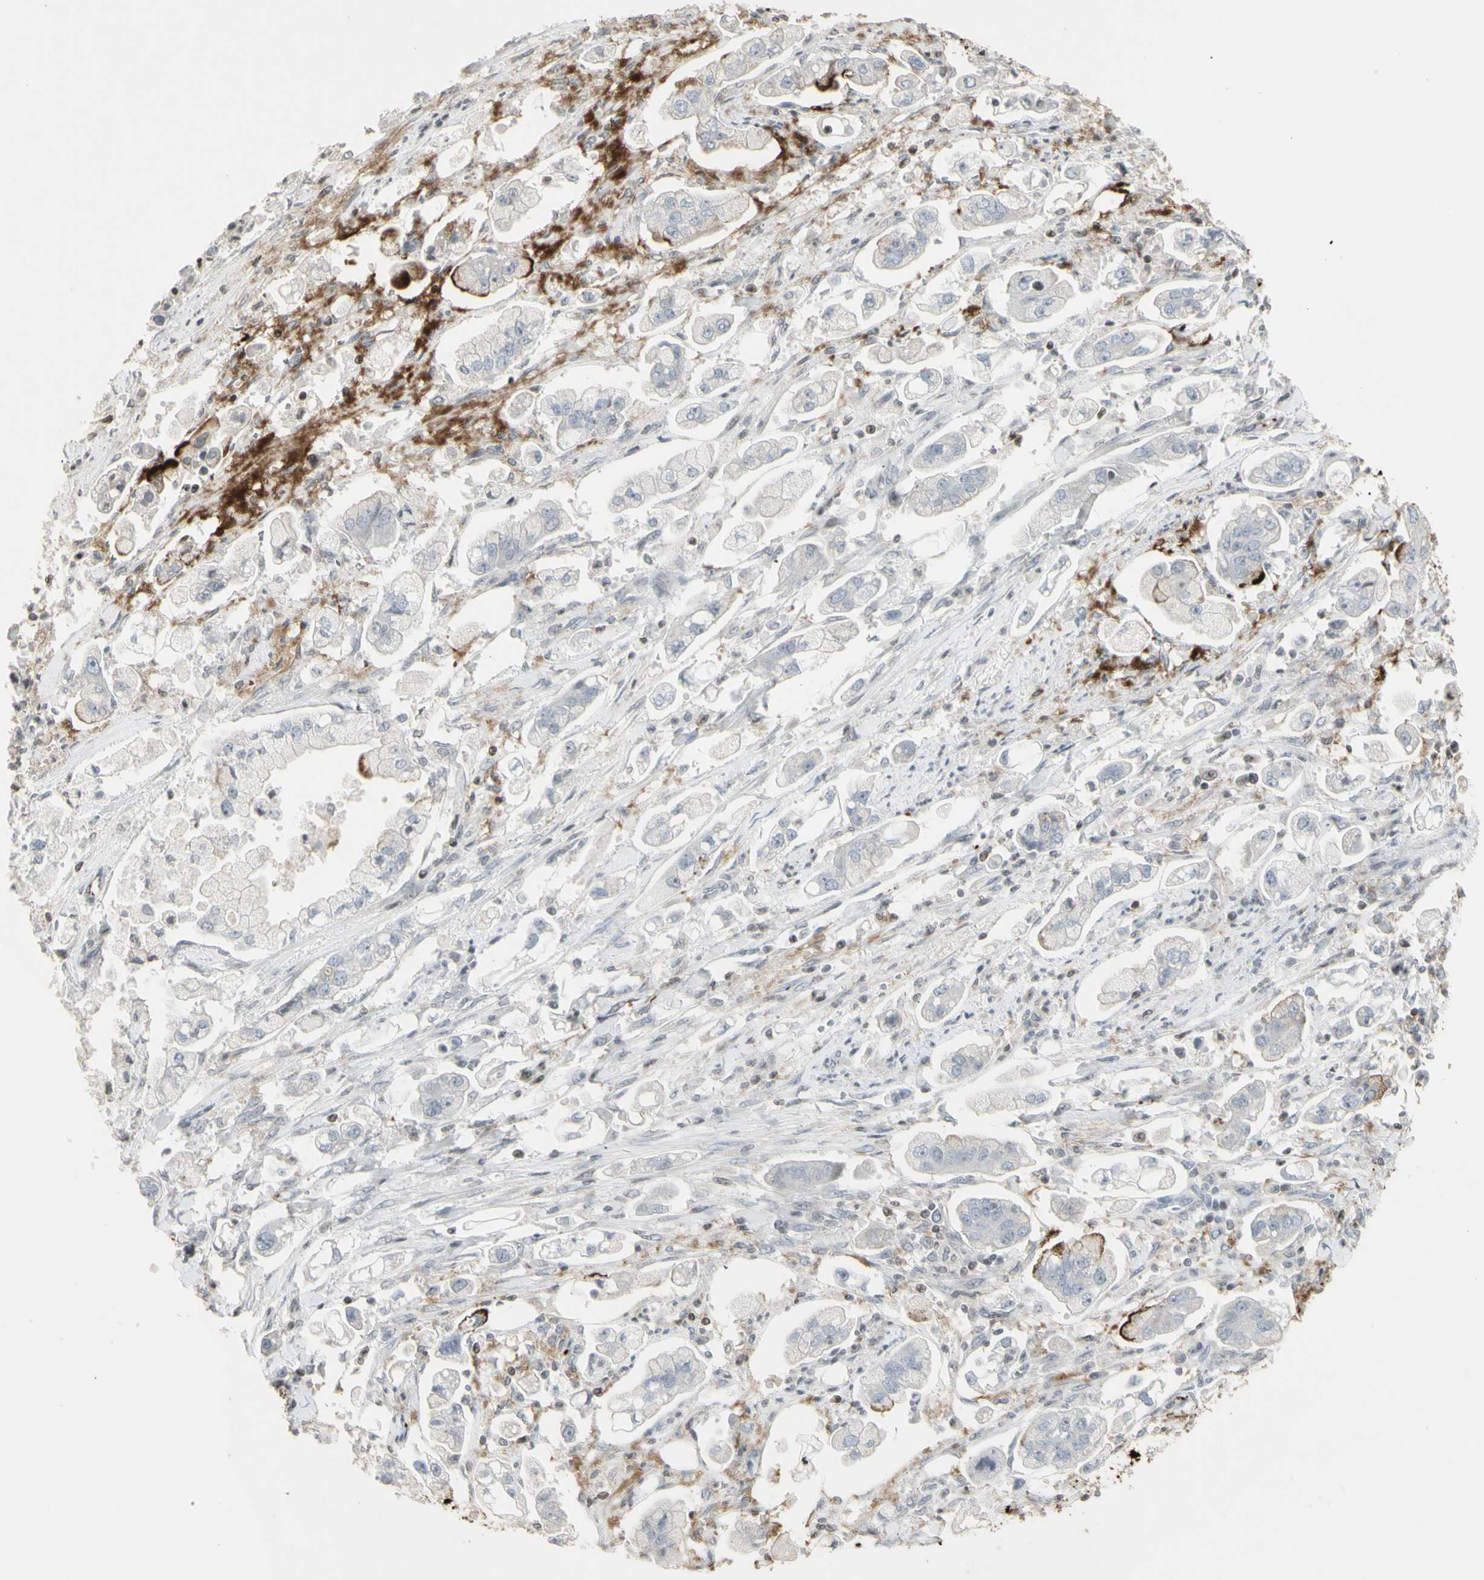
{"staining": {"intensity": "negative", "quantity": "none", "location": "none"}, "tissue": "stomach cancer", "cell_type": "Tumor cells", "image_type": "cancer", "snomed": [{"axis": "morphology", "description": "Adenocarcinoma, NOS"}, {"axis": "topography", "description": "Stomach"}], "caption": "The immunohistochemistry (IHC) histopathology image has no significant staining in tumor cells of stomach cancer (adenocarcinoma) tissue. (Immunohistochemistry, brightfield microscopy, high magnification).", "gene": "MUC5AC", "patient": {"sex": "male", "age": 62}}